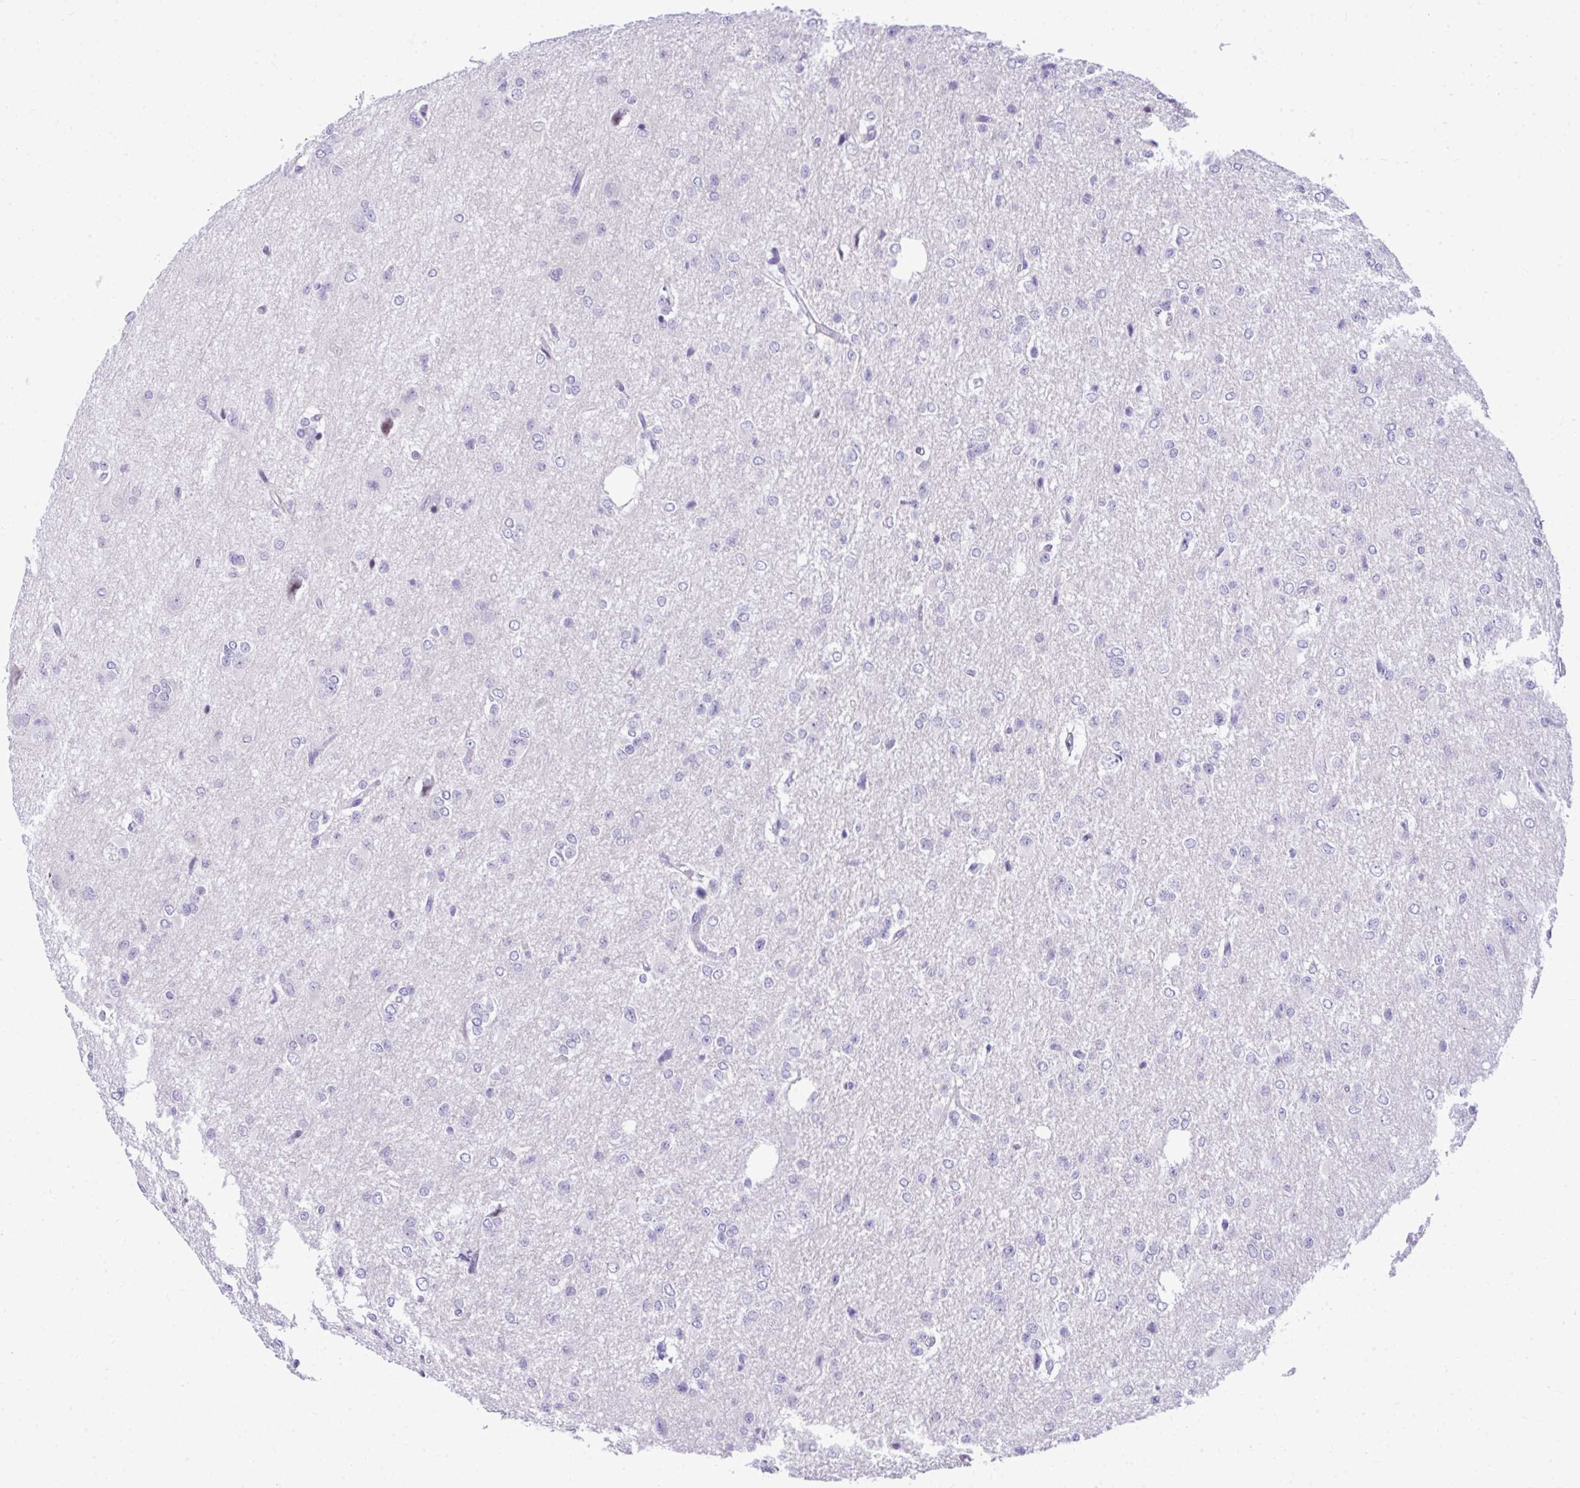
{"staining": {"intensity": "negative", "quantity": "none", "location": "none"}, "tissue": "glioma", "cell_type": "Tumor cells", "image_type": "cancer", "snomed": [{"axis": "morphology", "description": "Glioma, malignant, Low grade"}, {"axis": "topography", "description": "Brain"}], "caption": "Protein analysis of glioma shows no significant positivity in tumor cells. (DAB (3,3'-diaminobenzidine) immunohistochemistry visualized using brightfield microscopy, high magnification).", "gene": "EID3", "patient": {"sex": "male", "age": 26}}